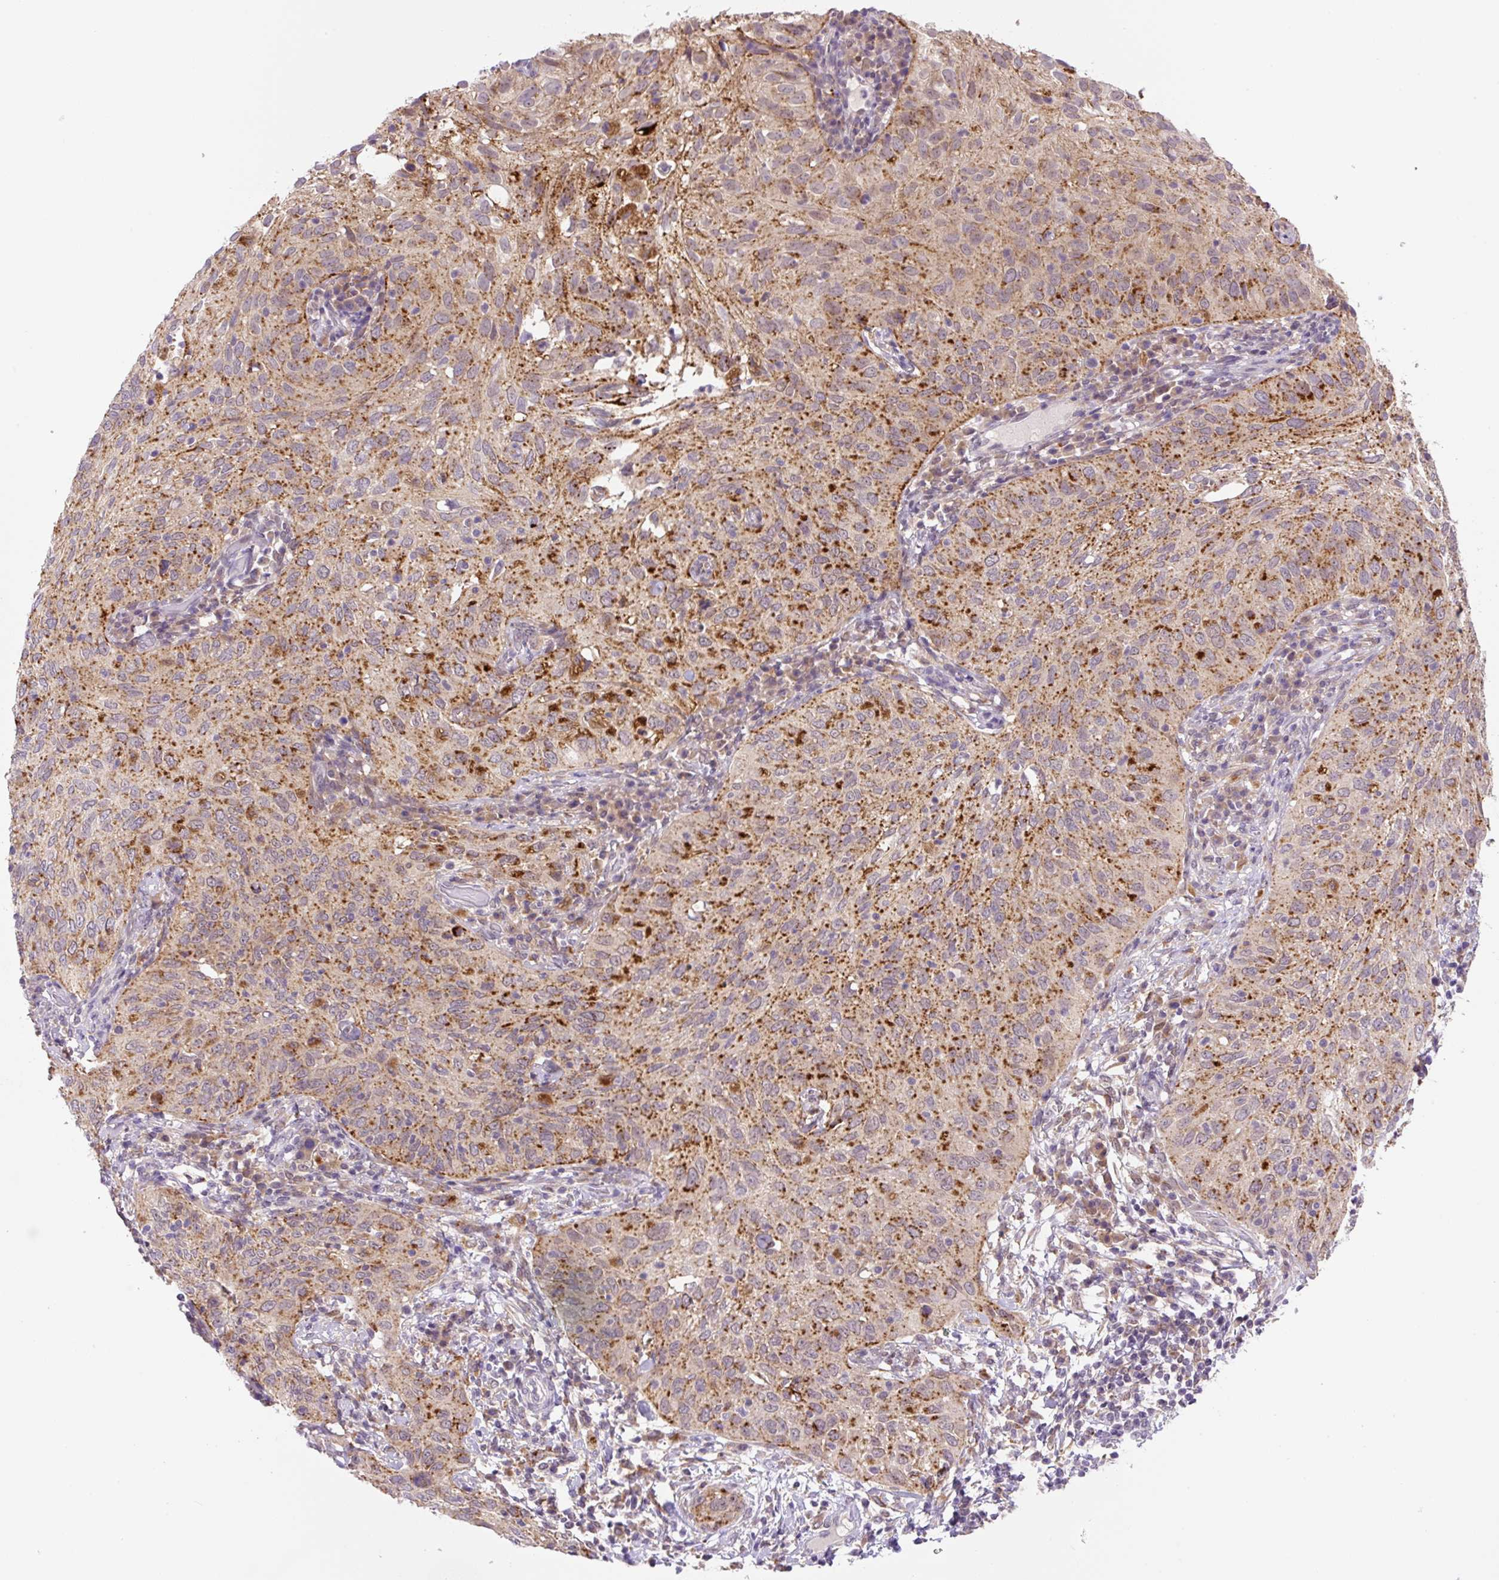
{"staining": {"intensity": "moderate", "quantity": ">75%", "location": "cytoplasmic/membranous"}, "tissue": "cervical cancer", "cell_type": "Tumor cells", "image_type": "cancer", "snomed": [{"axis": "morphology", "description": "Squamous cell carcinoma, NOS"}, {"axis": "topography", "description": "Cervix"}], "caption": "Protein expression by IHC shows moderate cytoplasmic/membranous staining in approximately >75% of tumor cells in cervical squamous cell carcinoma. (Stains: DAB in brown, nuclei in blue, Microscopy: brightfield microscopy at high magnification).", "gene": "CEBPZOS", "patient": {"sex": "female", "age": 52}}